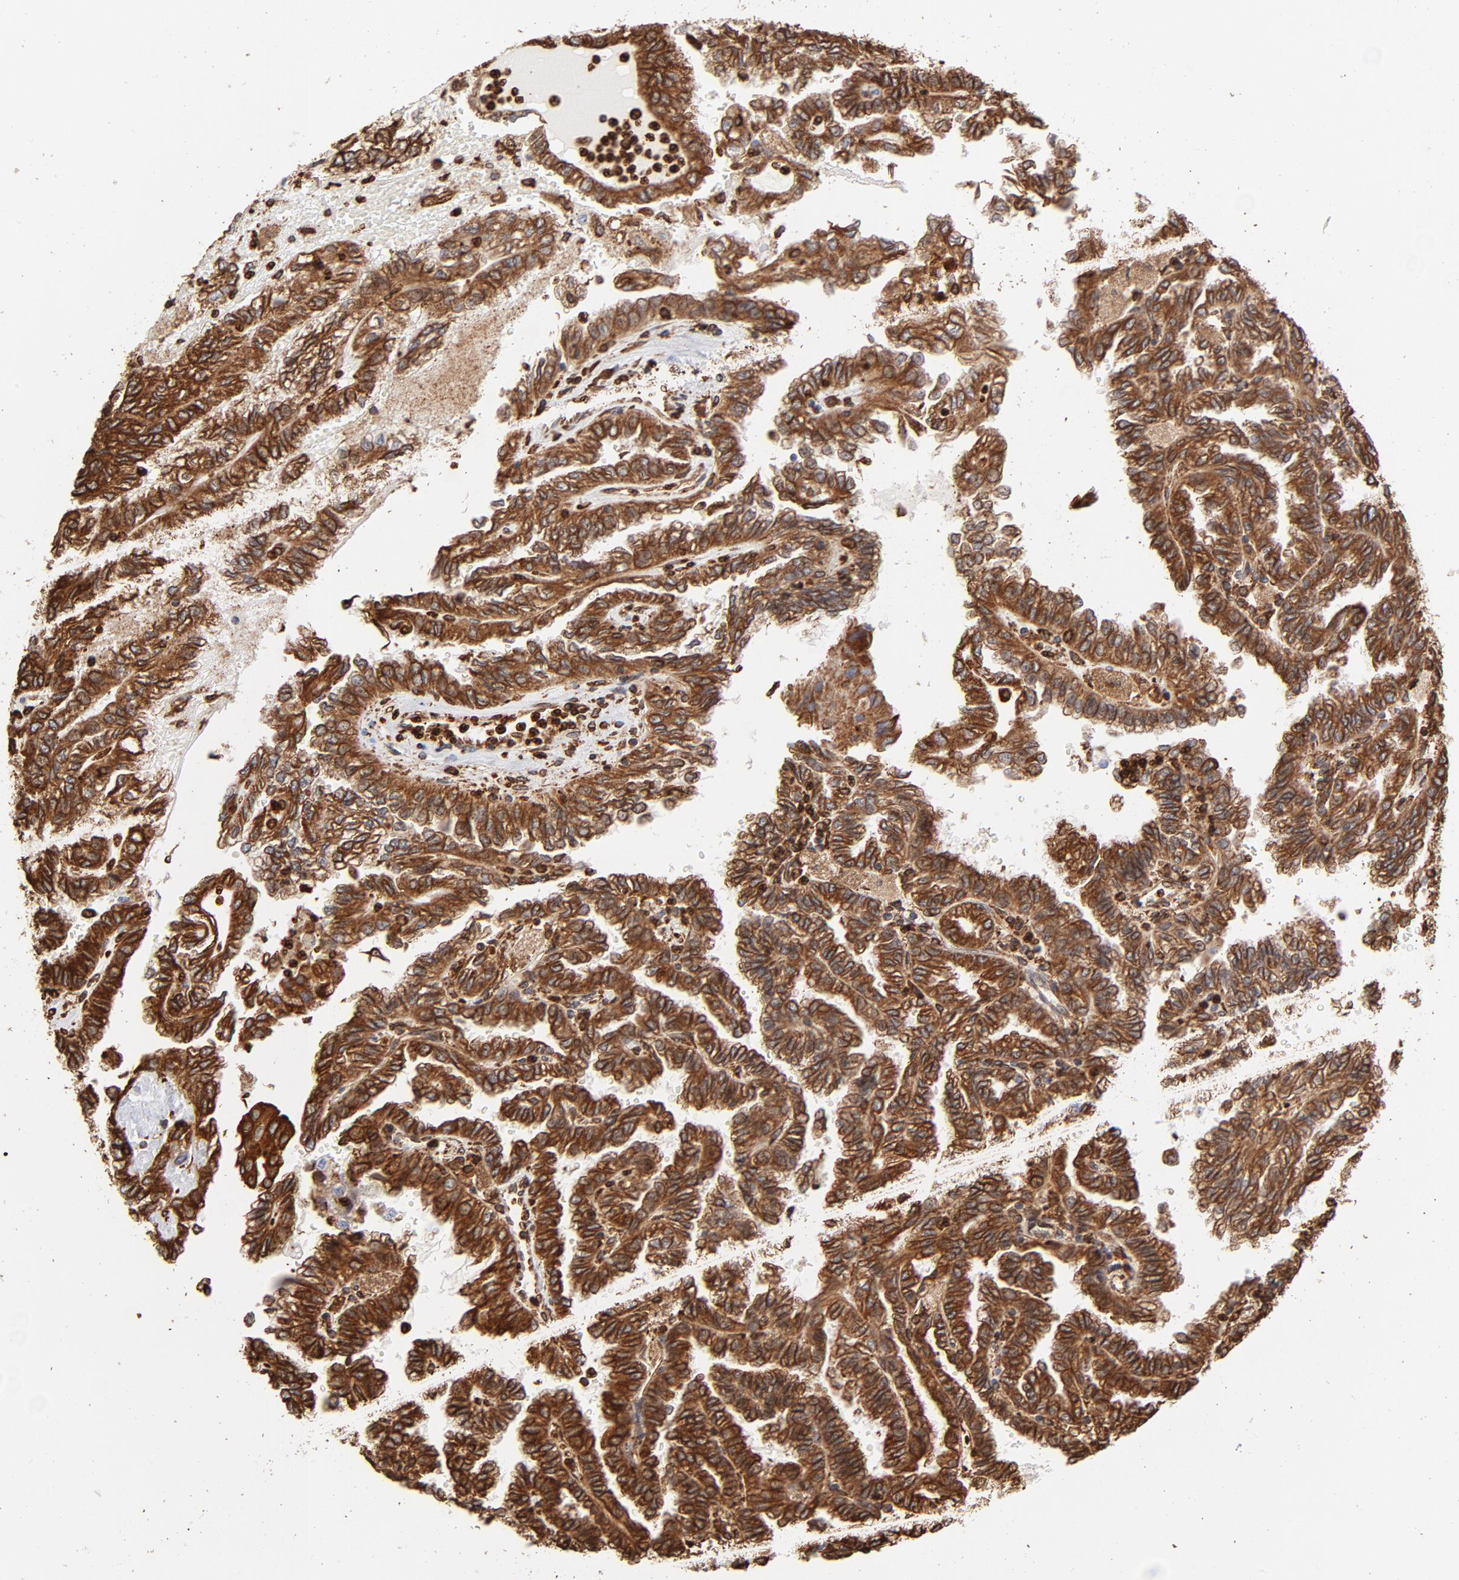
{"staining": {"intensity": "strong", "quantity": ">75%", "location": "cytoplasmic/membranous"}, "tissue": "renal cancer", "cell_type": "Tumor cells", "image_type": "cancer", "snomed": [{"axis": "morphology", "description": "Inflammation, NOS"}, {"axis": "morphology", "description": "Adenocarcinoma, NOS"}, {"axis": "topography", "description": "Kidney"}], "caption": "About >75% of tumor cells in human adenocarcinoma (renal) demonstrate strong cytoplasmic/membranous protein staining as visualized by brown immunohistochemical staining.", "gene": "CANX", "patient": {"sex": "male", "age": 68}}